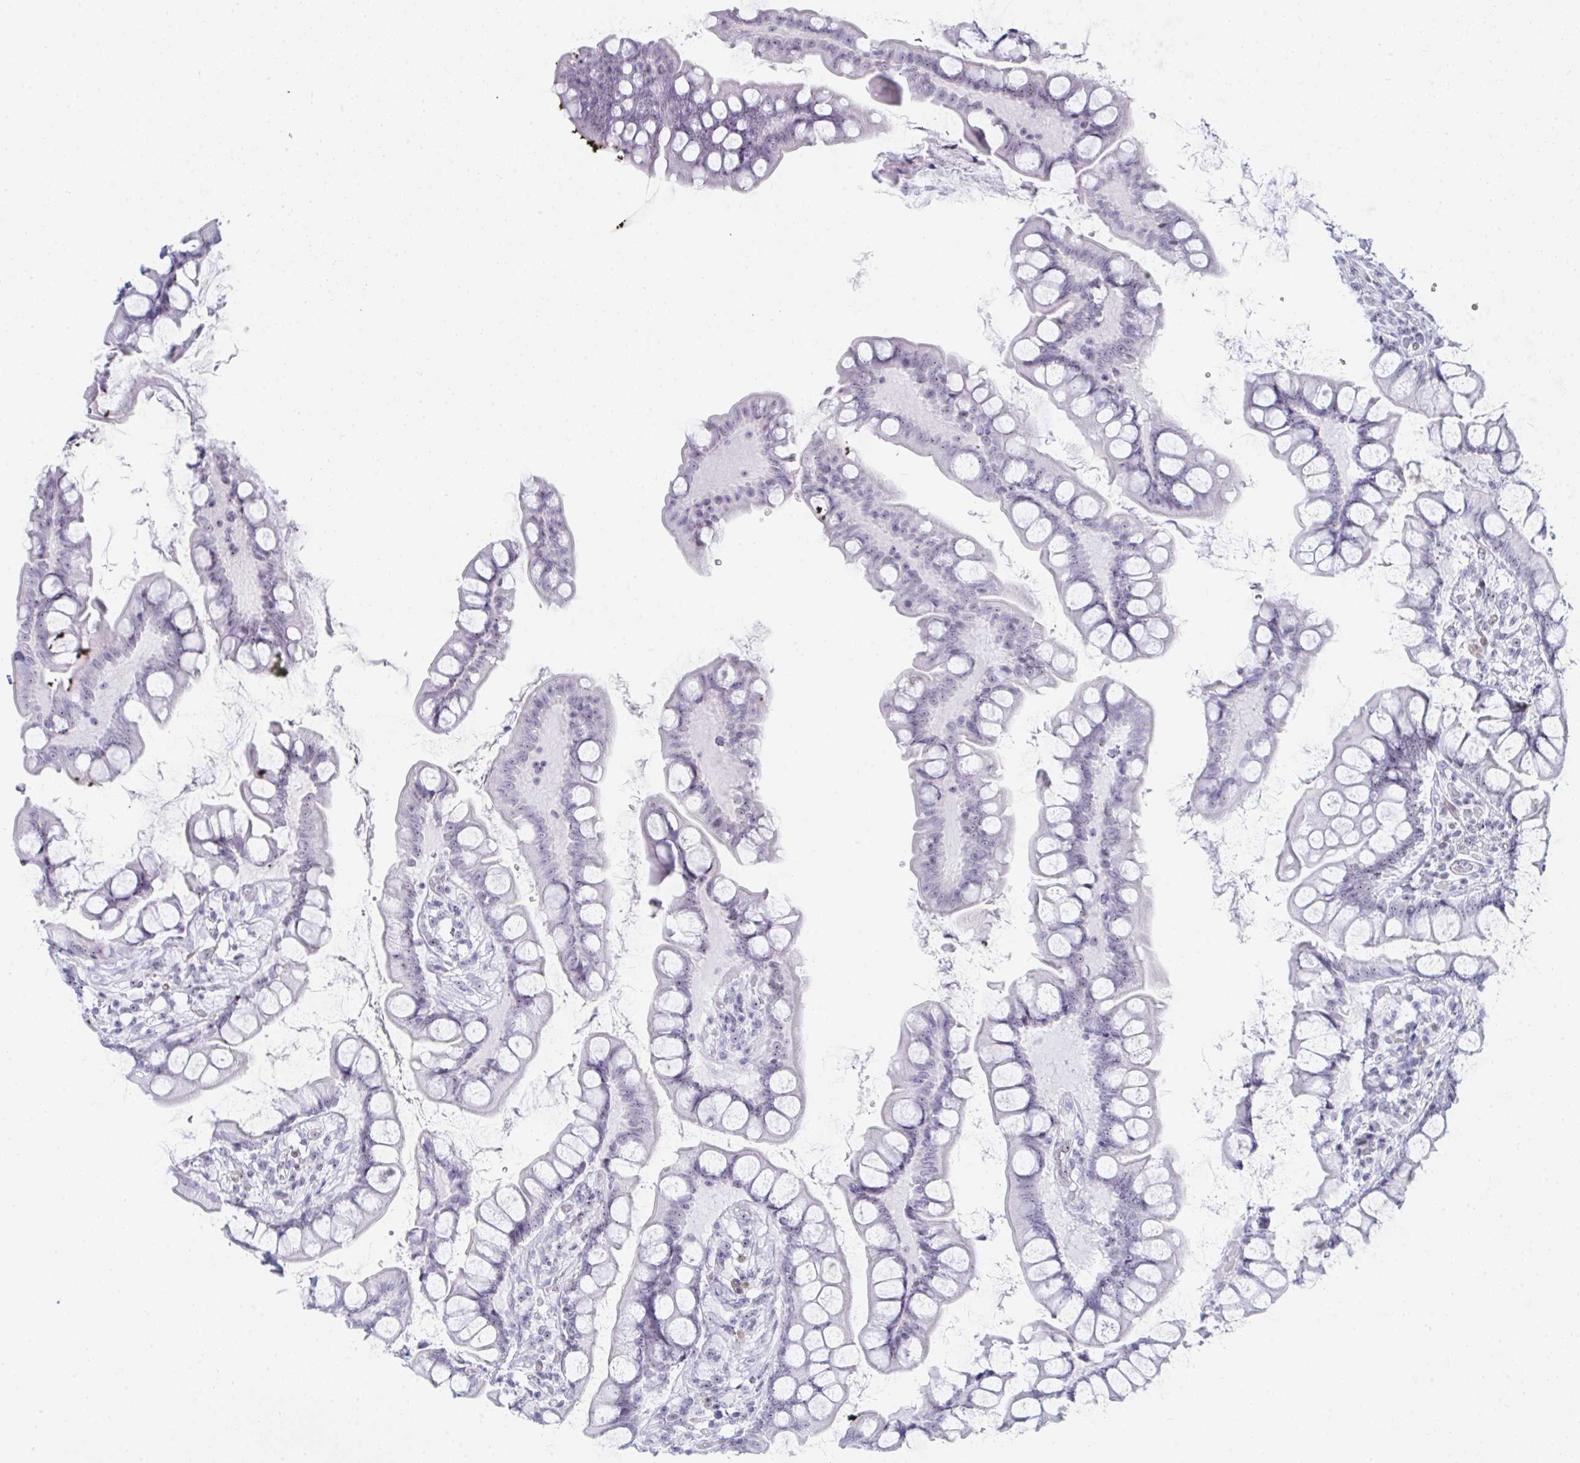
{"staining": {"intensity": "moderate", "quantity": "25%-75%", "location": "nuclear"}, "tissue": "small intestine", "cell_type": "Glandular cells", "image_type": "normal", "snomed": [{"axis": "morphology", "description": "Normal tissue, NOS"}, {"axis": "topography", "description": "Small intestine"}], "caption": "Human small intestine stained for a protein (brown) exhibits moderate nuclear positive positivity in about 25%-75% of glandular cells.", "gene": "NOP10", "patient": {"sex": "male", "age": 70}}